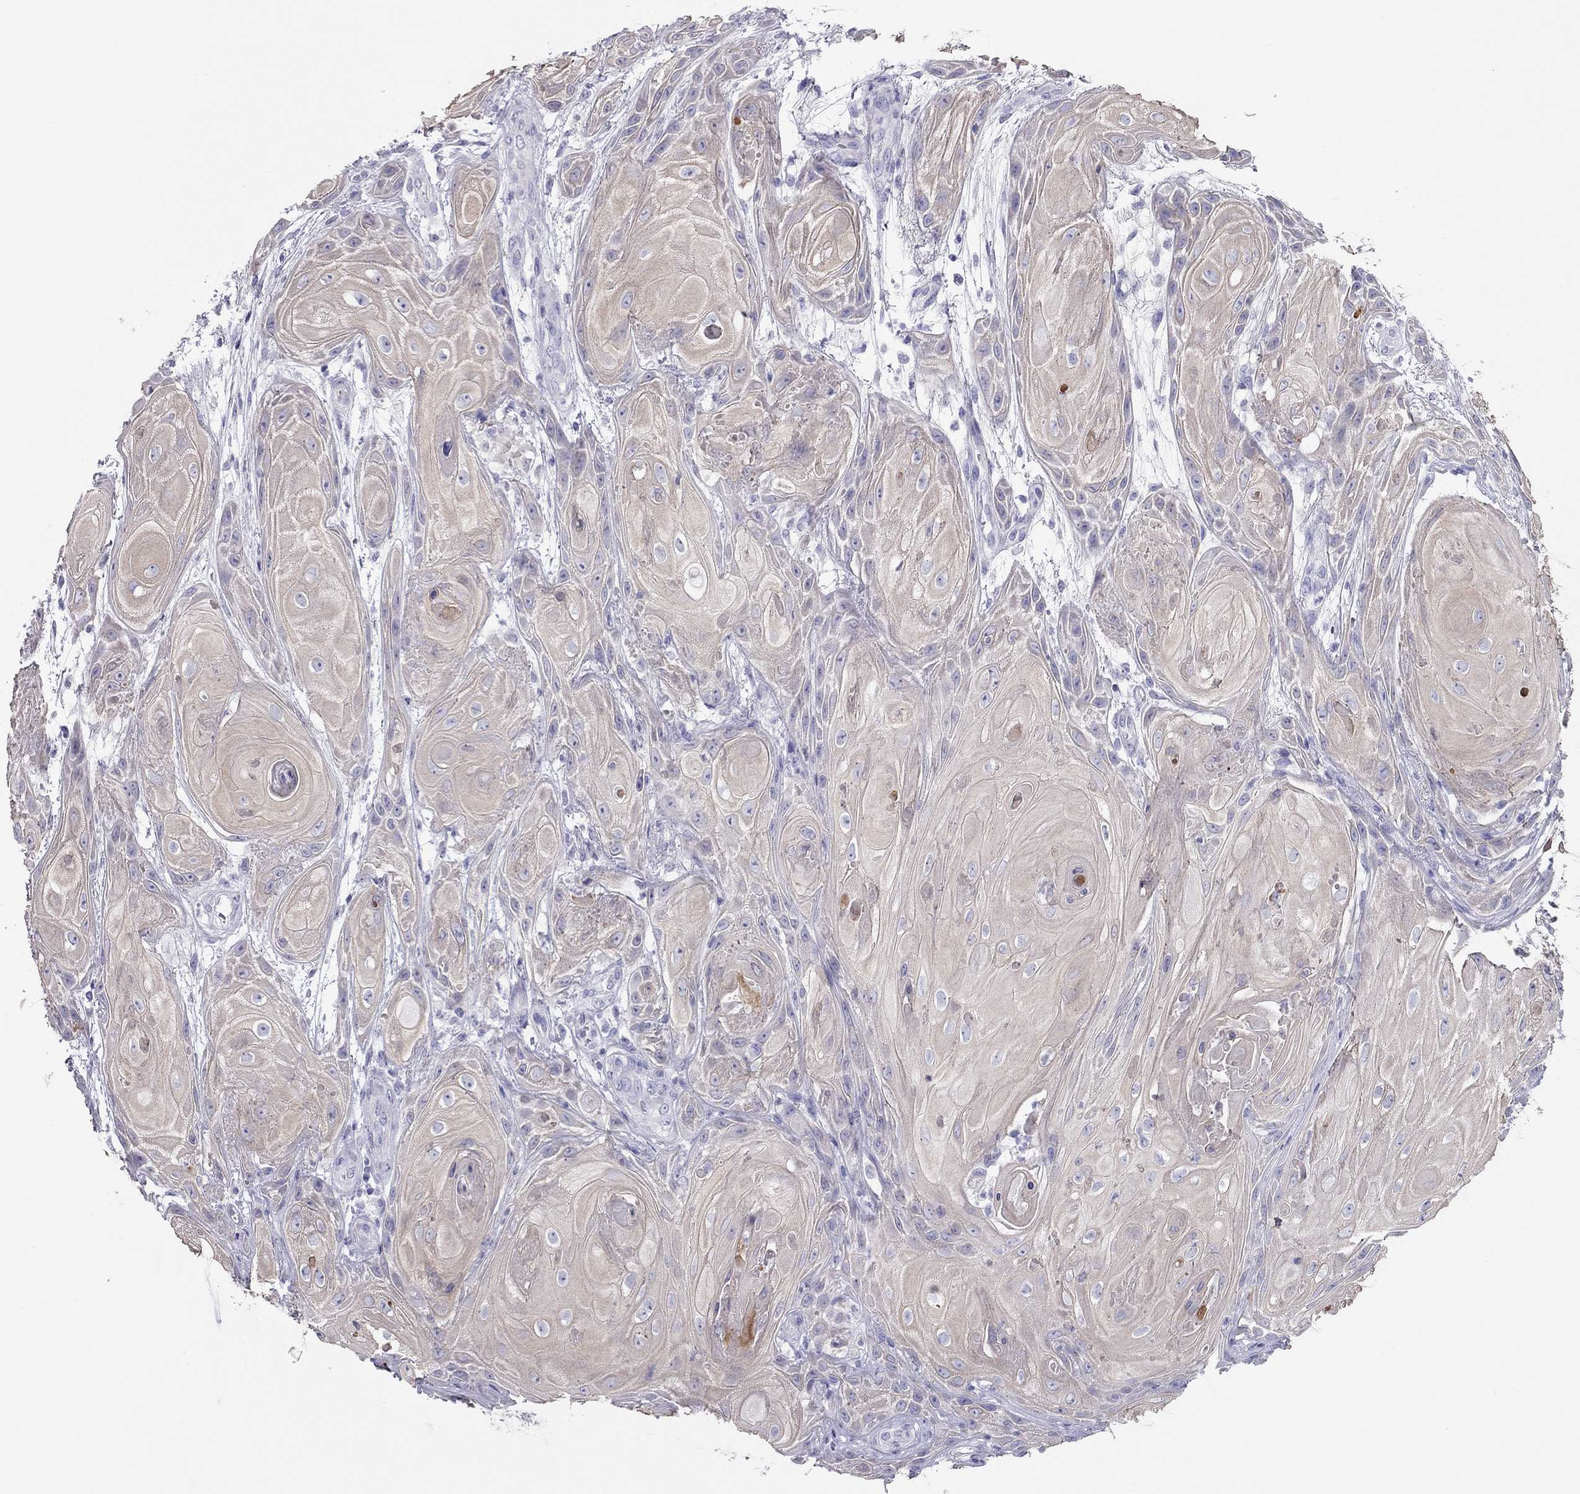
{"staining": {"intensity": "negative", "quantity": "none", "location": "none"}, "tissue": "skin cancer", "cell_type": "Tumor cells", "image_type": "cancer", "snomed": [{"axis": "morphology", "description": "Squamous cell carcinoma, NOS"}, {"axis": "topography", "description": "Skin"}], "caption": "Tumor cells are negative for protein expression in human skin cancer (squamous cell carcinoma).", "gene": "MAEL", "patient": {"sex": "male", "age": 62}}